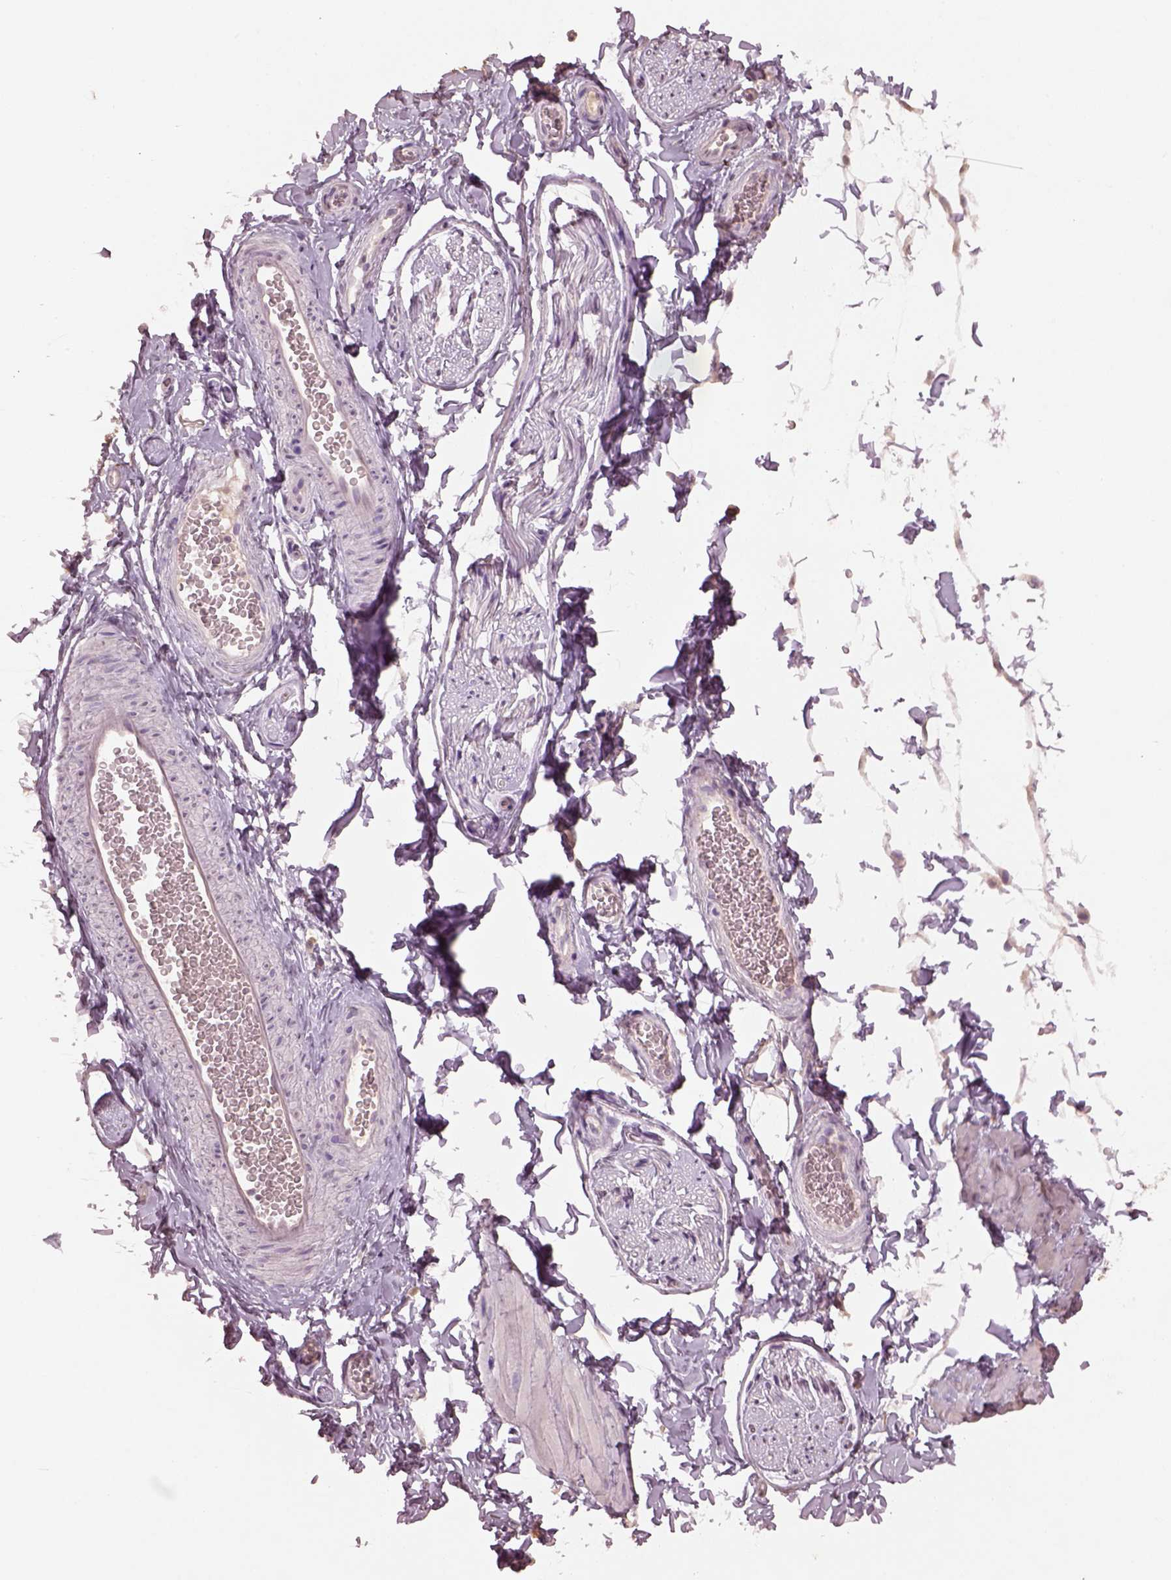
{"staining": {"intensity": "negative", "quantity": "none", "location": "none"}, "tissue": "adipose tissue", "cell_type": "Adipocytes", "image_type": "normal", "snomed": [{"axis": "morphology", "description": "Normal tissue, NOS"}, {"axis": "topography", "description": "Smooth muscle"}, {"axis": "topography", "description": "Peripheral nerve tissue"}], "caption": "Immunohistochemical staining of benign adipose tissue shows no significant positivity in adipocytes. (DAB (3,3'-diaminobenzidine) IHC, high magnification).", "gene": "KCNIP3", "patient": {"sex": "male", "age": 22}}